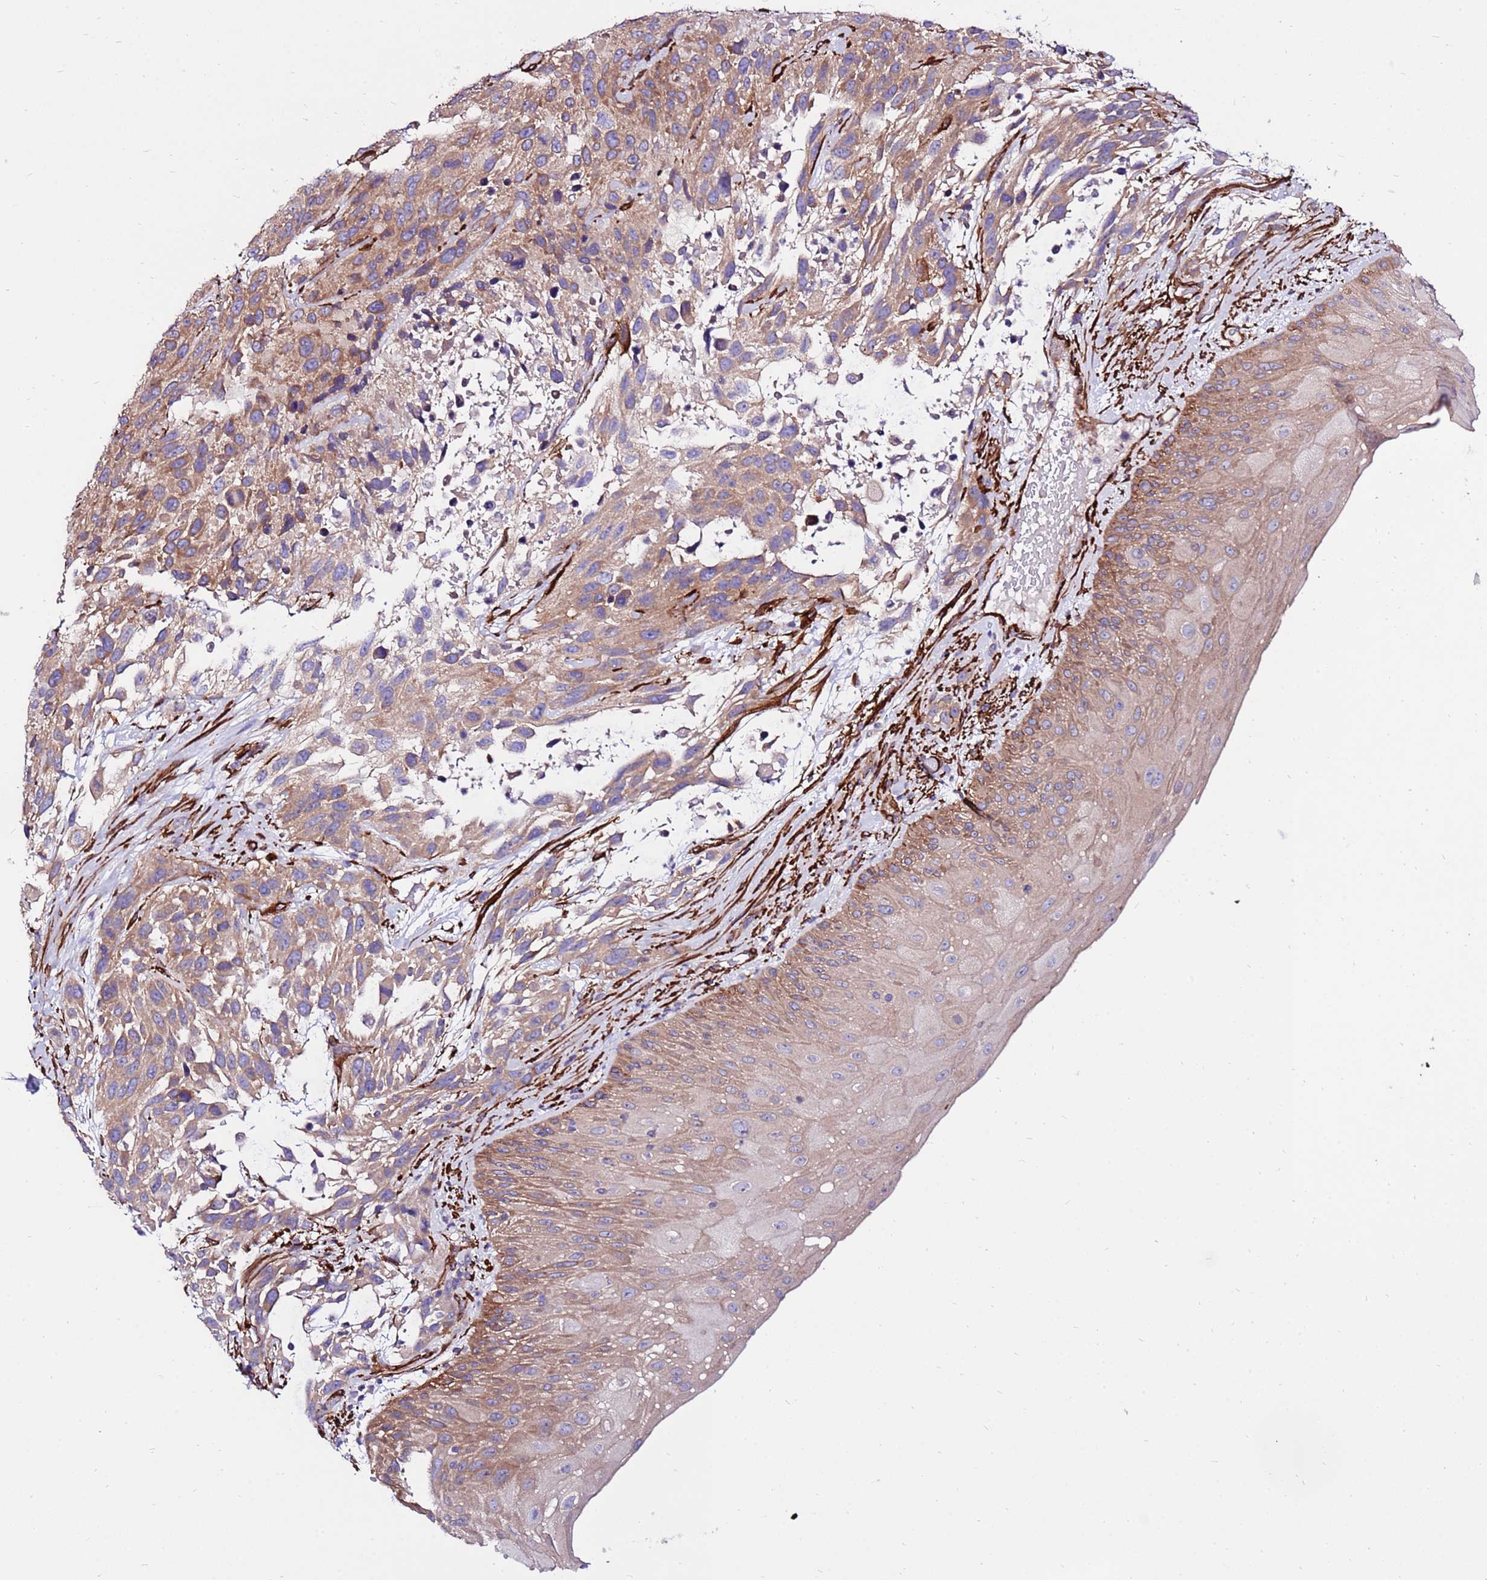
{"staining": {"intensity": "moderate", "quantity": ">75%", "location": "cytoplasmic/membranous"}, "tissue": "urothelial cancer", "cell_type": "Tumor cells", "image_type": "cancer", "snomed": [{"axis": "morphology", "description": "Urothelial carcinoma, High grade"}, {"axis": "topography", "description": "Urinary bladder"}], "caption": "This histopathology image demonstrates urothelial cancer stained with IHC to label a protein in brown. The cytoplasmic/membranous of tumor cells show moderate positivity for the protein. Nuclei are counter-stained blue.", "gene": "EI24", "patient": {"sex": "female", "age": 70}}